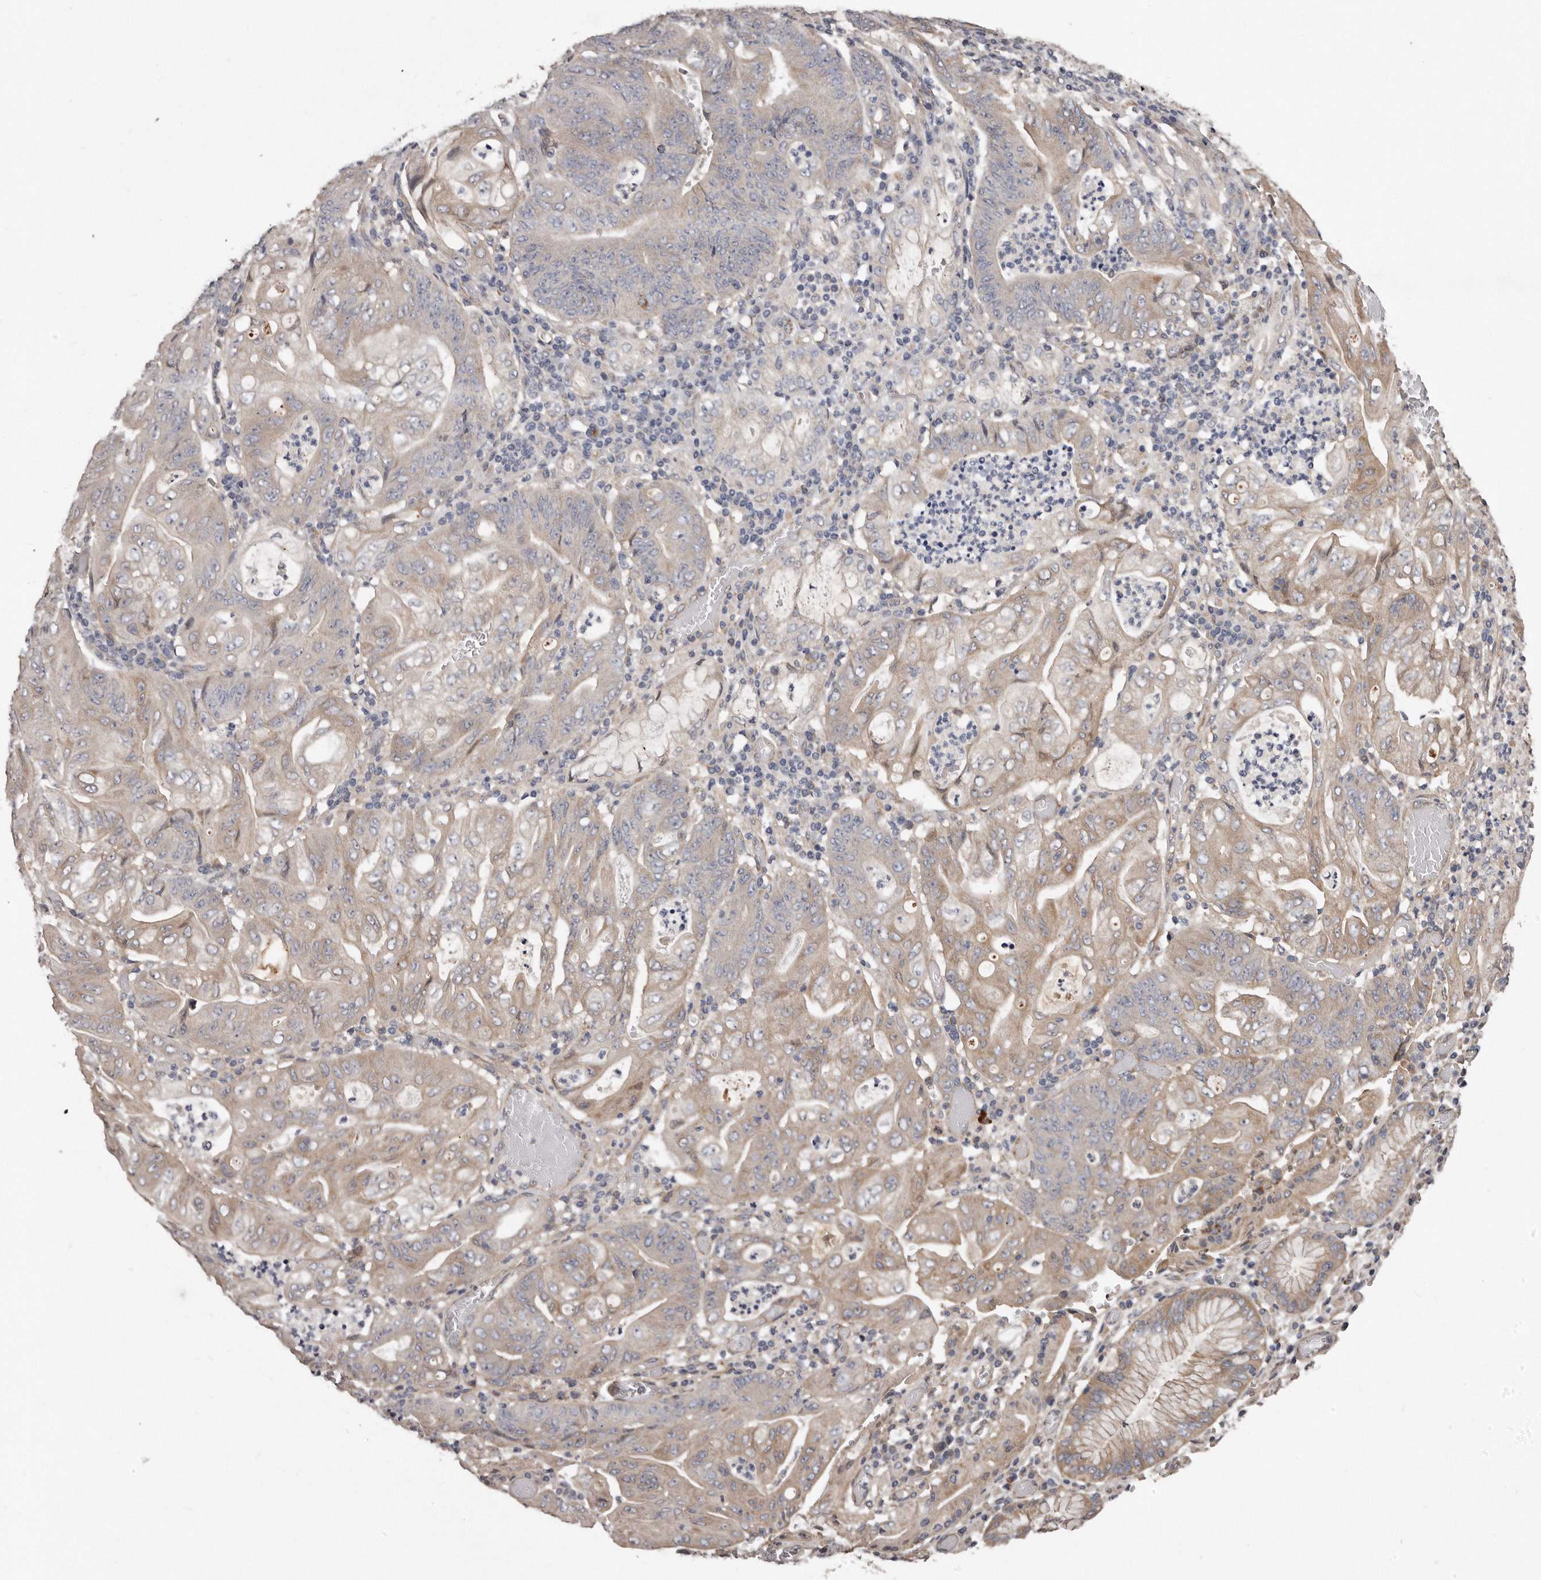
{"staining": {"intensity": "moderate", "quantity": "25%-75%", "location": "cytoplasmic/membranous"}, "tissue": "stomach cancer", "cell_type": "Tumor cells", "image_type": "cancer", "snomed": [{"axis": "morphology", "description": "Adenocarcinoma, NOS"}, {"axis": "topography", "description": "Stomach"}], "caption": "Protein staining reveals moderate cytoplasmic/membranous expression in about 25%-75% of tumor cells in adenocarcinoma (stomach).", "gene": "ARMCX1", "patient": {"sex": "female", "age": 73}}